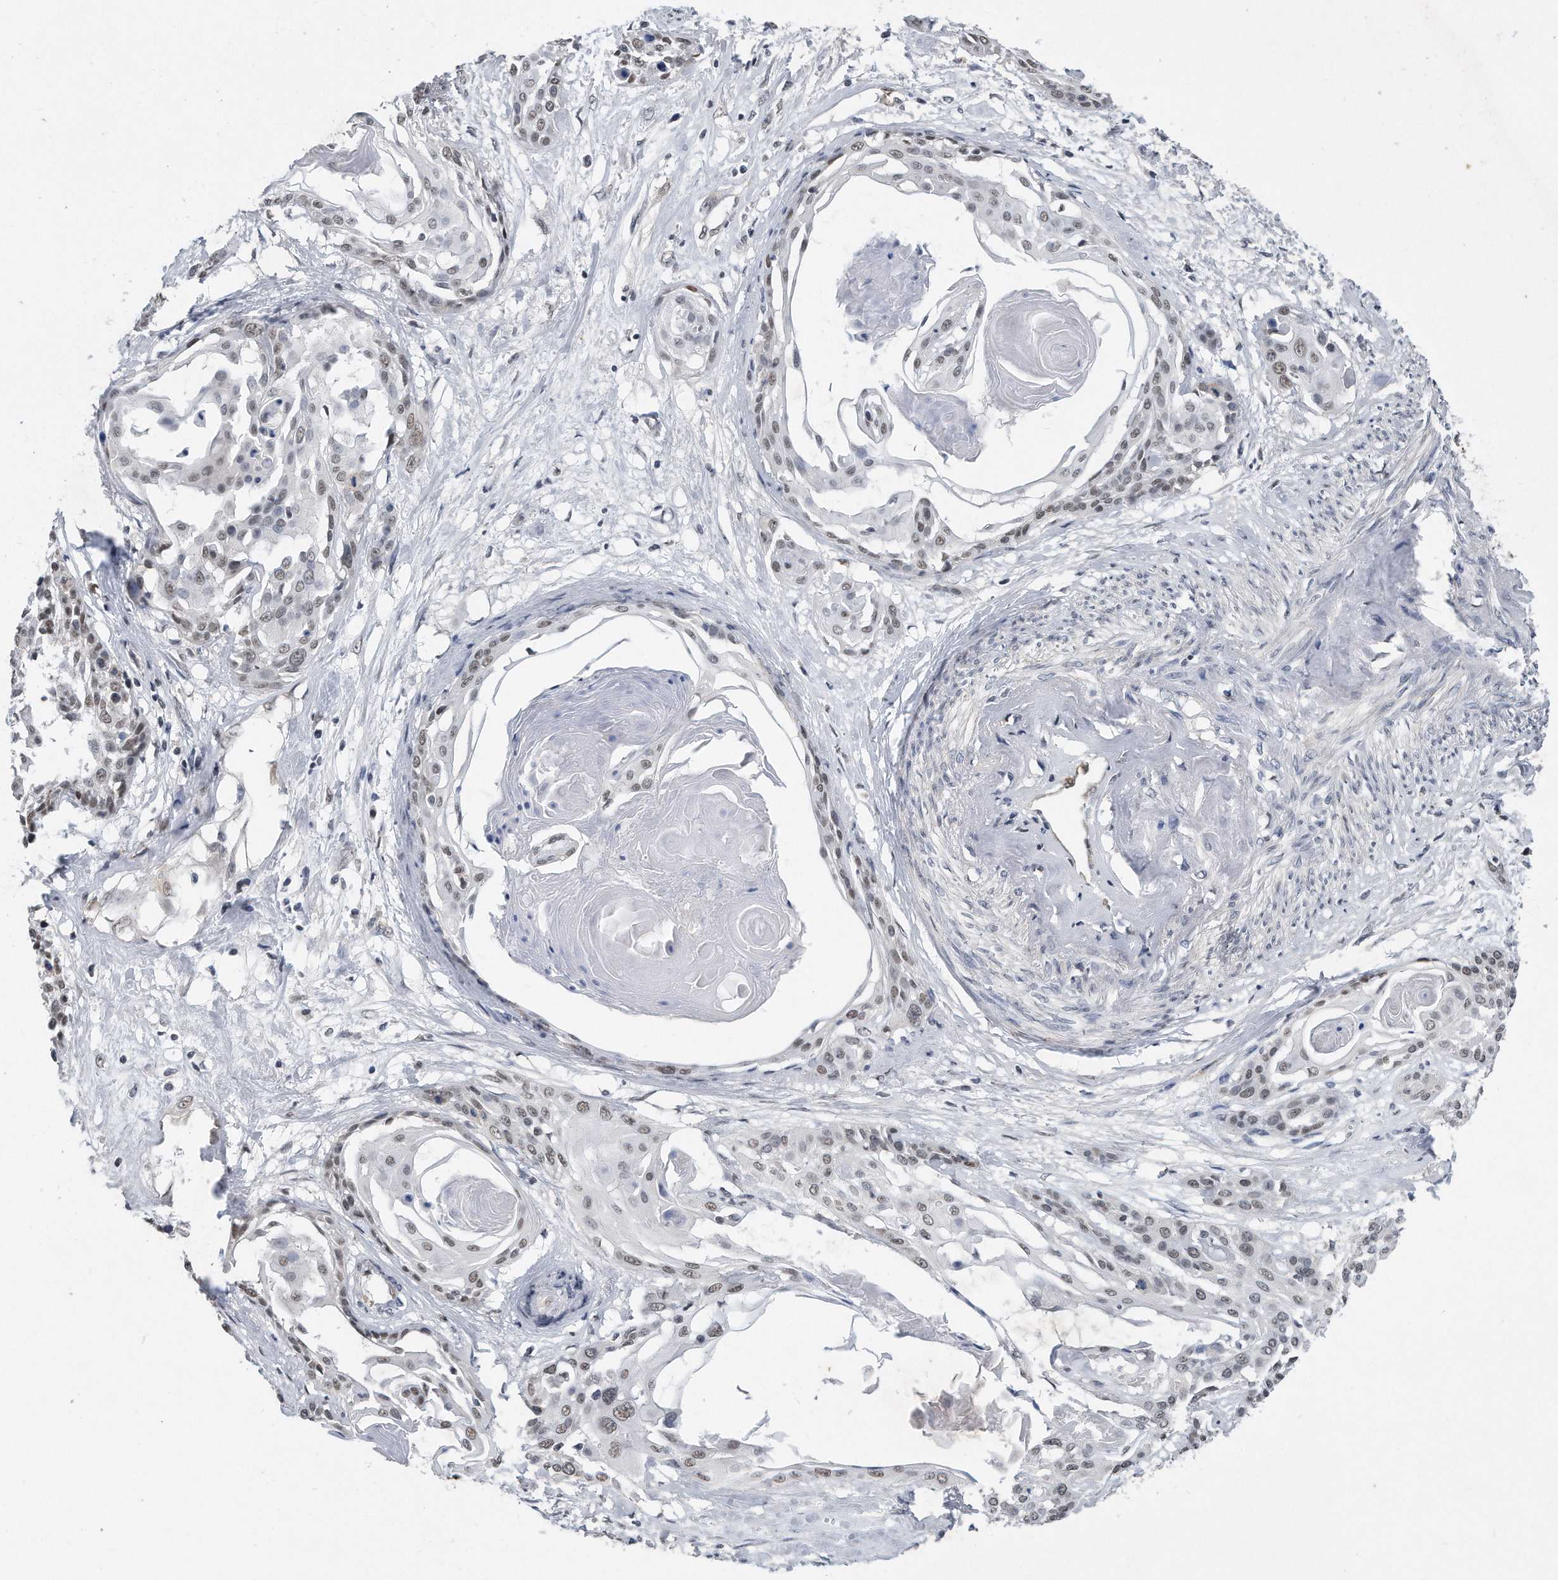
{"staining": {"intensity": "weak", "quantity": "25%-75%", "location": "nuclear"}, "tissue": "cervical cancer", "cell_type": "Tumor cells", "image_type": "cancer", "snomed": [{"axis": "morphology", "description": "Squamous cell carcinoma, NOS"}, {"axis": "topography", "description": "Cervix"}], "caption": "Cervical cancer (squamous cell carcinoma) stained with a protein marker shows weak staining in tumor cells.", "gene": "TP53INP1", "patient": {"sex": "female", "age": 57}}